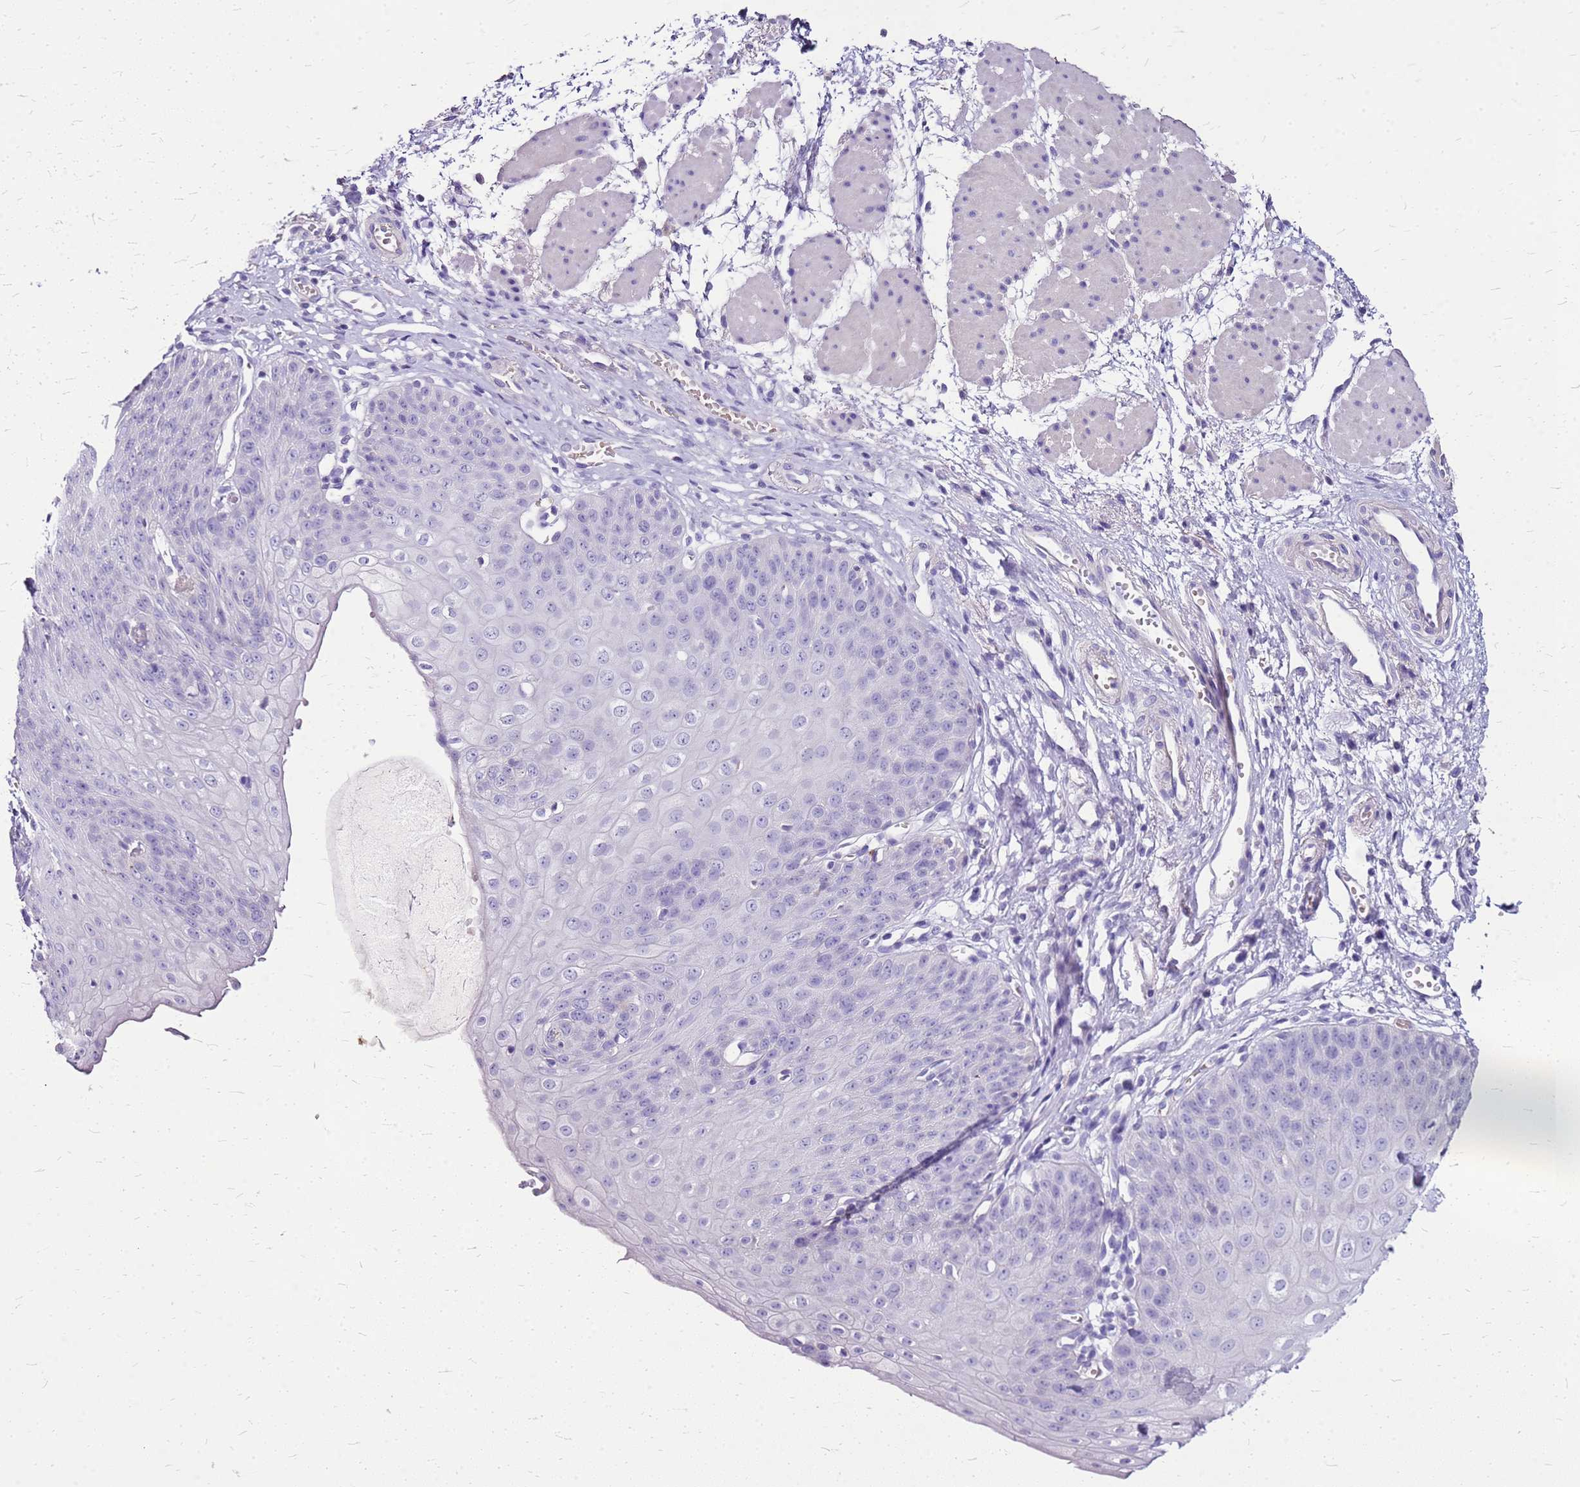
{"staining": {"intensity": "negative", "quantity": "none", "location": "none"}, "tissue": "esophagus", "cell_type": "Squamous epithelial cells", "image_type": "normal", "snomed": [{"axis": "morphology", "description": "Normal tissue, NOS"}, {"axis": "topography", "description": "Esophagus"}], "caption": "This is a photomicrograph of IHC staining of benign esophagus, which shows no expression in squamous epithelial cells.", "gene": "DCDC2B", "patient": {"sex": "male", "age": 71}}